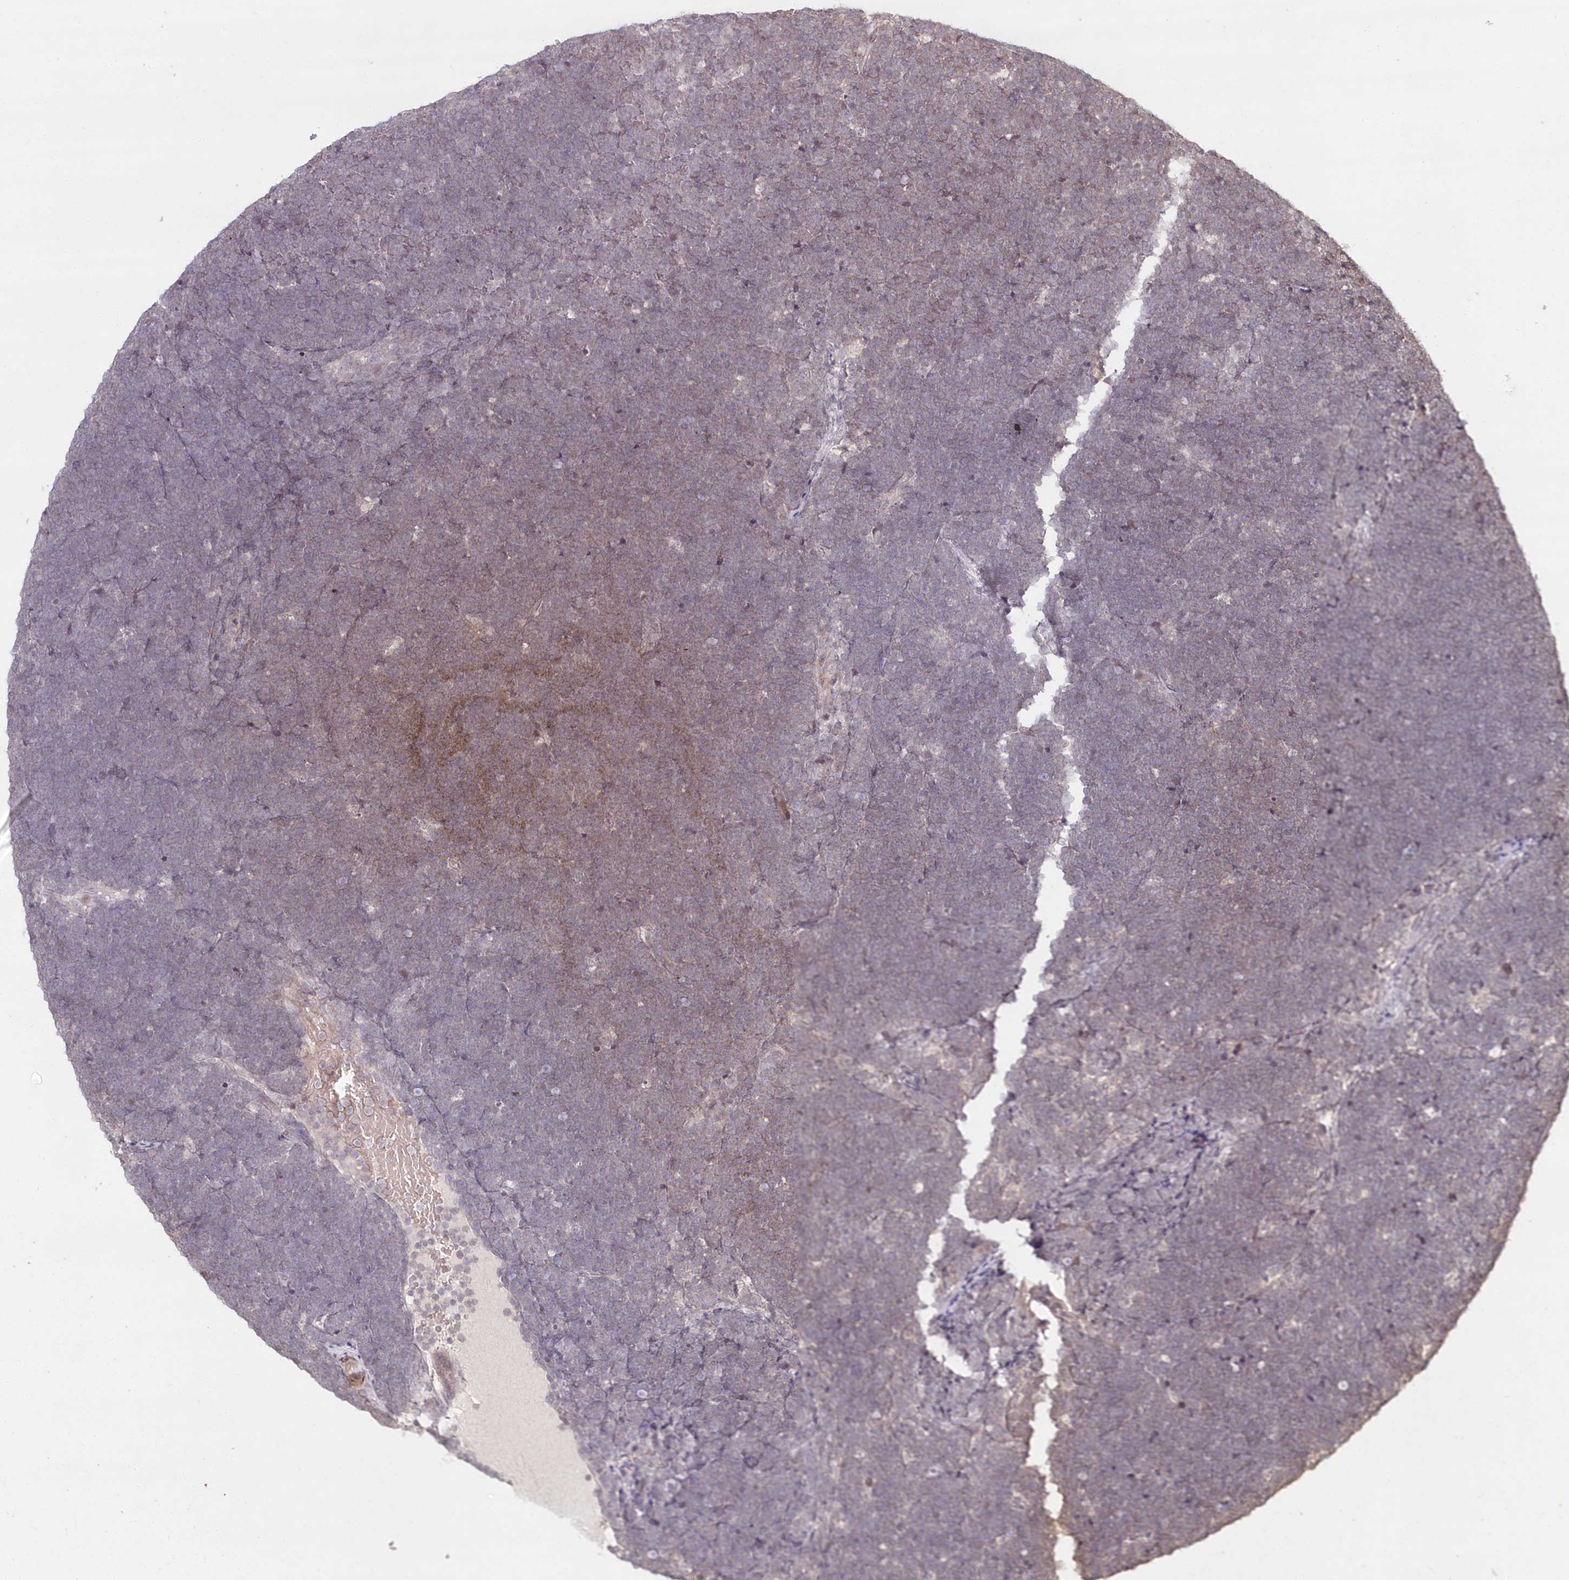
{"staining": {"intensity": "weak", "quantity": "25%-75%", "location": "cytoplasmic/membranous"}, "tissue": "lymphoma", "cell_type": "Tumor cells", "image_type": "cancer", "snomed": [{"axis": "morphology", "description": "Malignant lymphoma, non-Hodgkin's type, High grade"}, {"axis": "topography", "description": "Lymph node"}], "caption": "Lymphoma stained for a protein shows weak cytoplasmic/membranous positivity in tumor cells.", "gene": "HYCC2", "patient": {"sex": "male", "age": 13}}